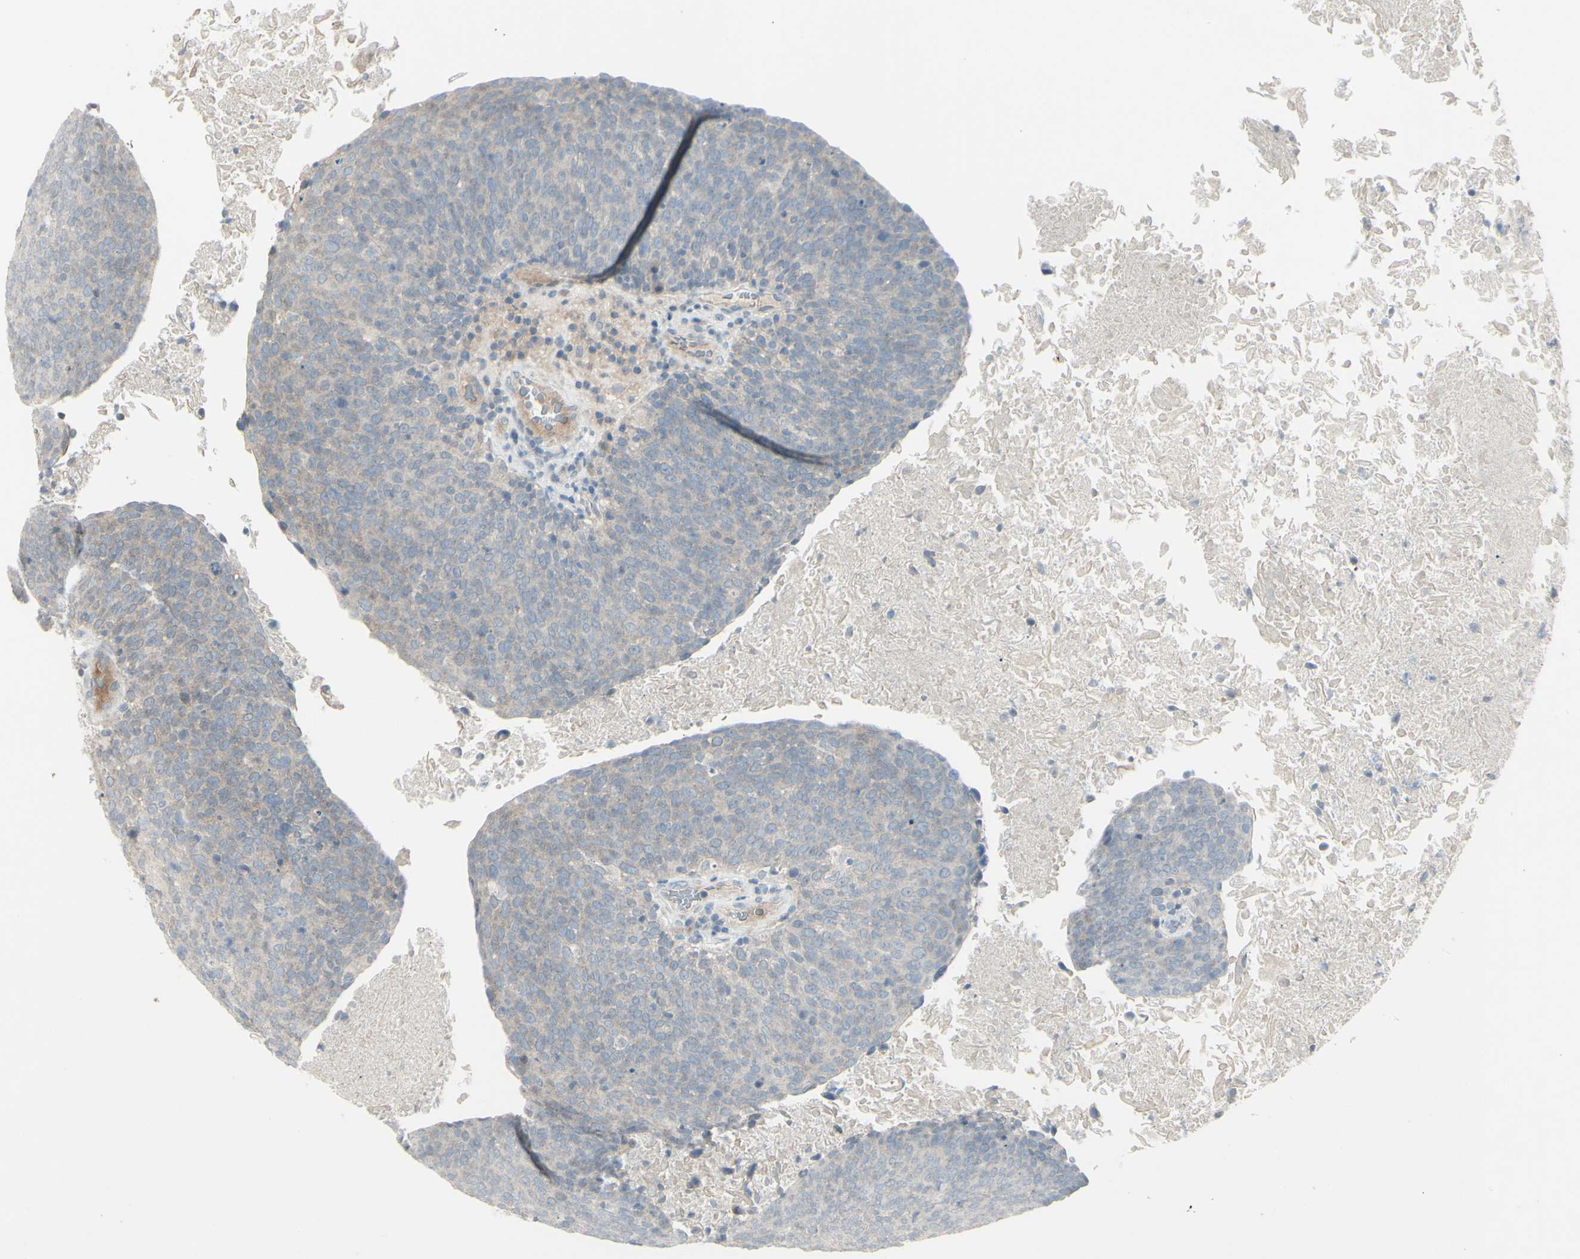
{"staining": {"intensity": "weak", "quantity": ">75%", "location": "cytoplasmic/membranous"}, "tissue": "head and neck cancer", "cell_type": "Tumor cells", "image_type": "cancer", "snomed": [{"axis": "morphology", "description": "Squamous cell carcinoma, NOS"}, {"axis": "morphology", "description": "Squamous cell carcinoma, metastatic, NOS"}, {"axis": "topography", "description": "Lymph node"}, {"axis": "topography", "description": "Head-Neck"}], "caption": "Tumor cells display weak cytoplasmic/membranous positivity in about >75% of cells in head and neck cancer (metastatic squamous cell carcinoma).", "gene": "SH3GL2", "patient": {"sex": "male", "age": 62}}